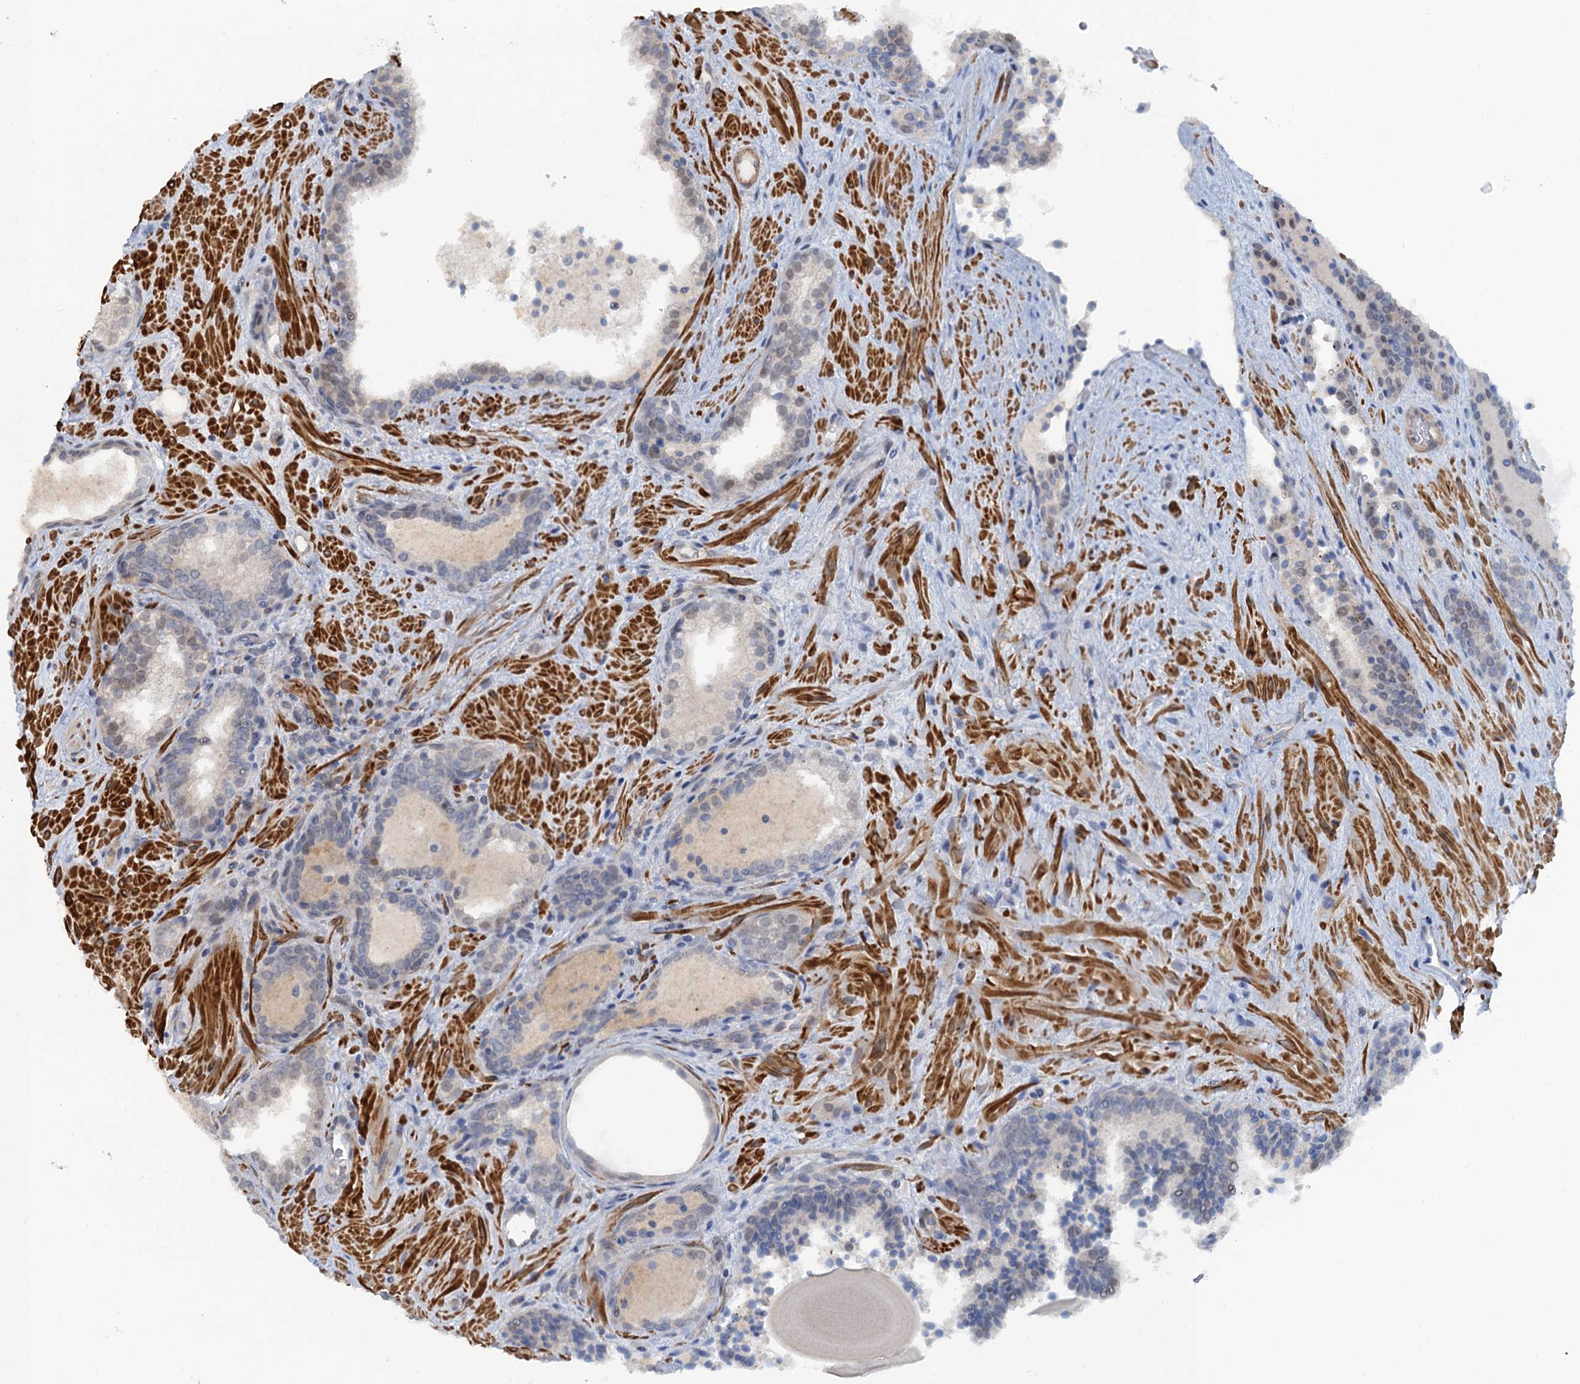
{"staining": {"intensity": "weak", "quantity": "<25%", "location": "nuclear"}, "tissue": "prostate cancer", "cell_type": "Tumor cells", "image_type": "cancer", "snomed": [{"axis": "morphology", "description": "Adenocarcinoma, High grade"}, {"axis": "topography", "description": "Prostate"}], "caption": "This is a micrograph of immunohistochemistry staining of prostate adenocarcinoma (high-grade), which shows no staining in tumor cells.", "gene": "MYO16", "patient": {"sex": "male", "age": 66}}